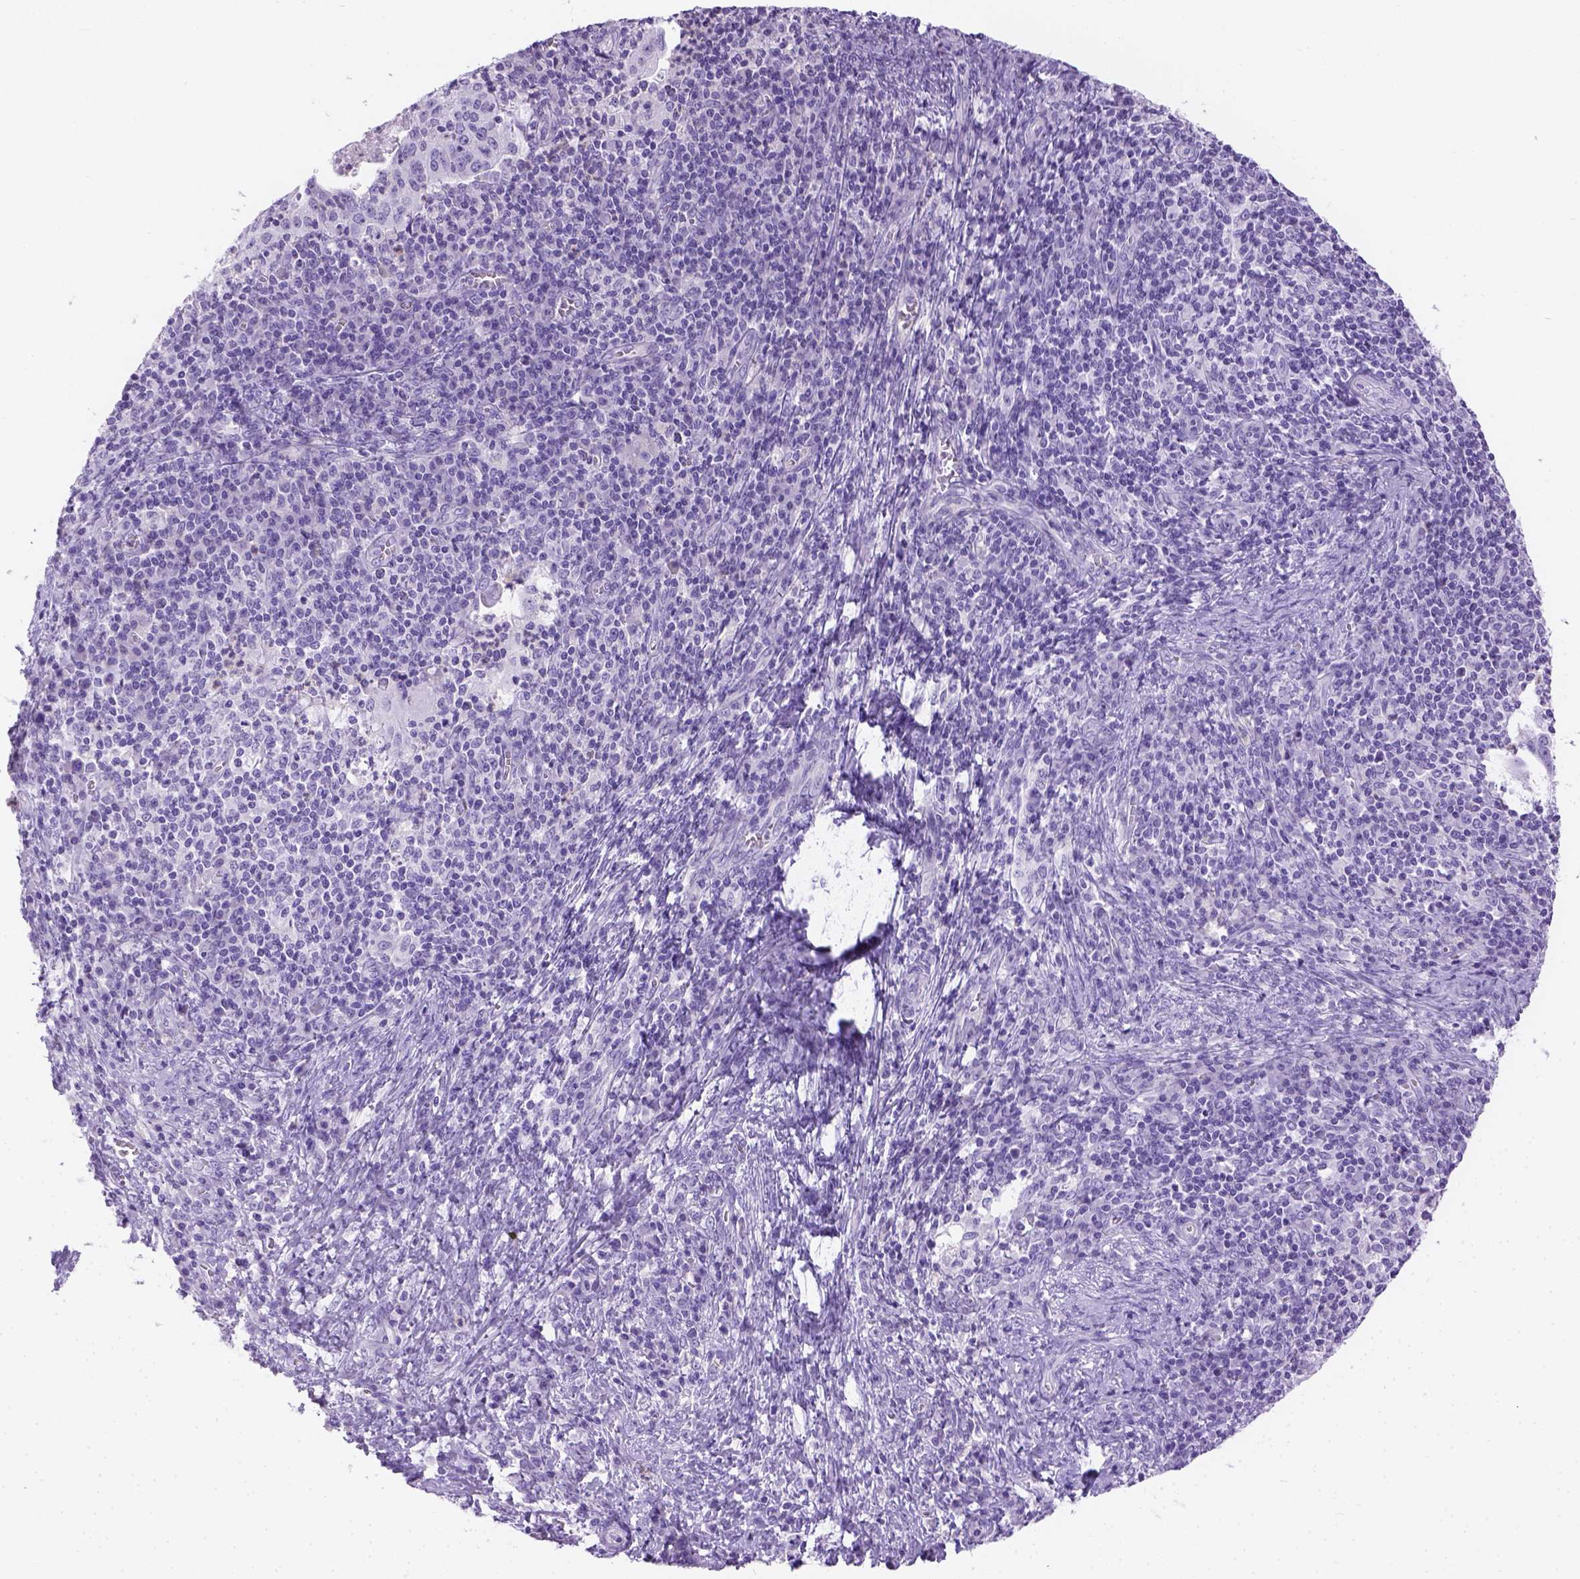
{"staining": {"intensity": "negative", "quantity": "none", "location": "none"}, "tissue": "cervical cancer", "cell_type": "Tumor cells", "image_type": "cancer", "snomed": [{"axis": "morphology", "description": "Squamous cell carcinoma, NOS"}, {"axis": "topography", "description": "Cervix"}], "caption": "IHC photomicrograph of squamous cell carcinoma (cervical) stained for a protein (brown), which reveals no staining in tumor cells.", "gene": "TMEM38A", "patient": {"sex": "female", "age": 39}}